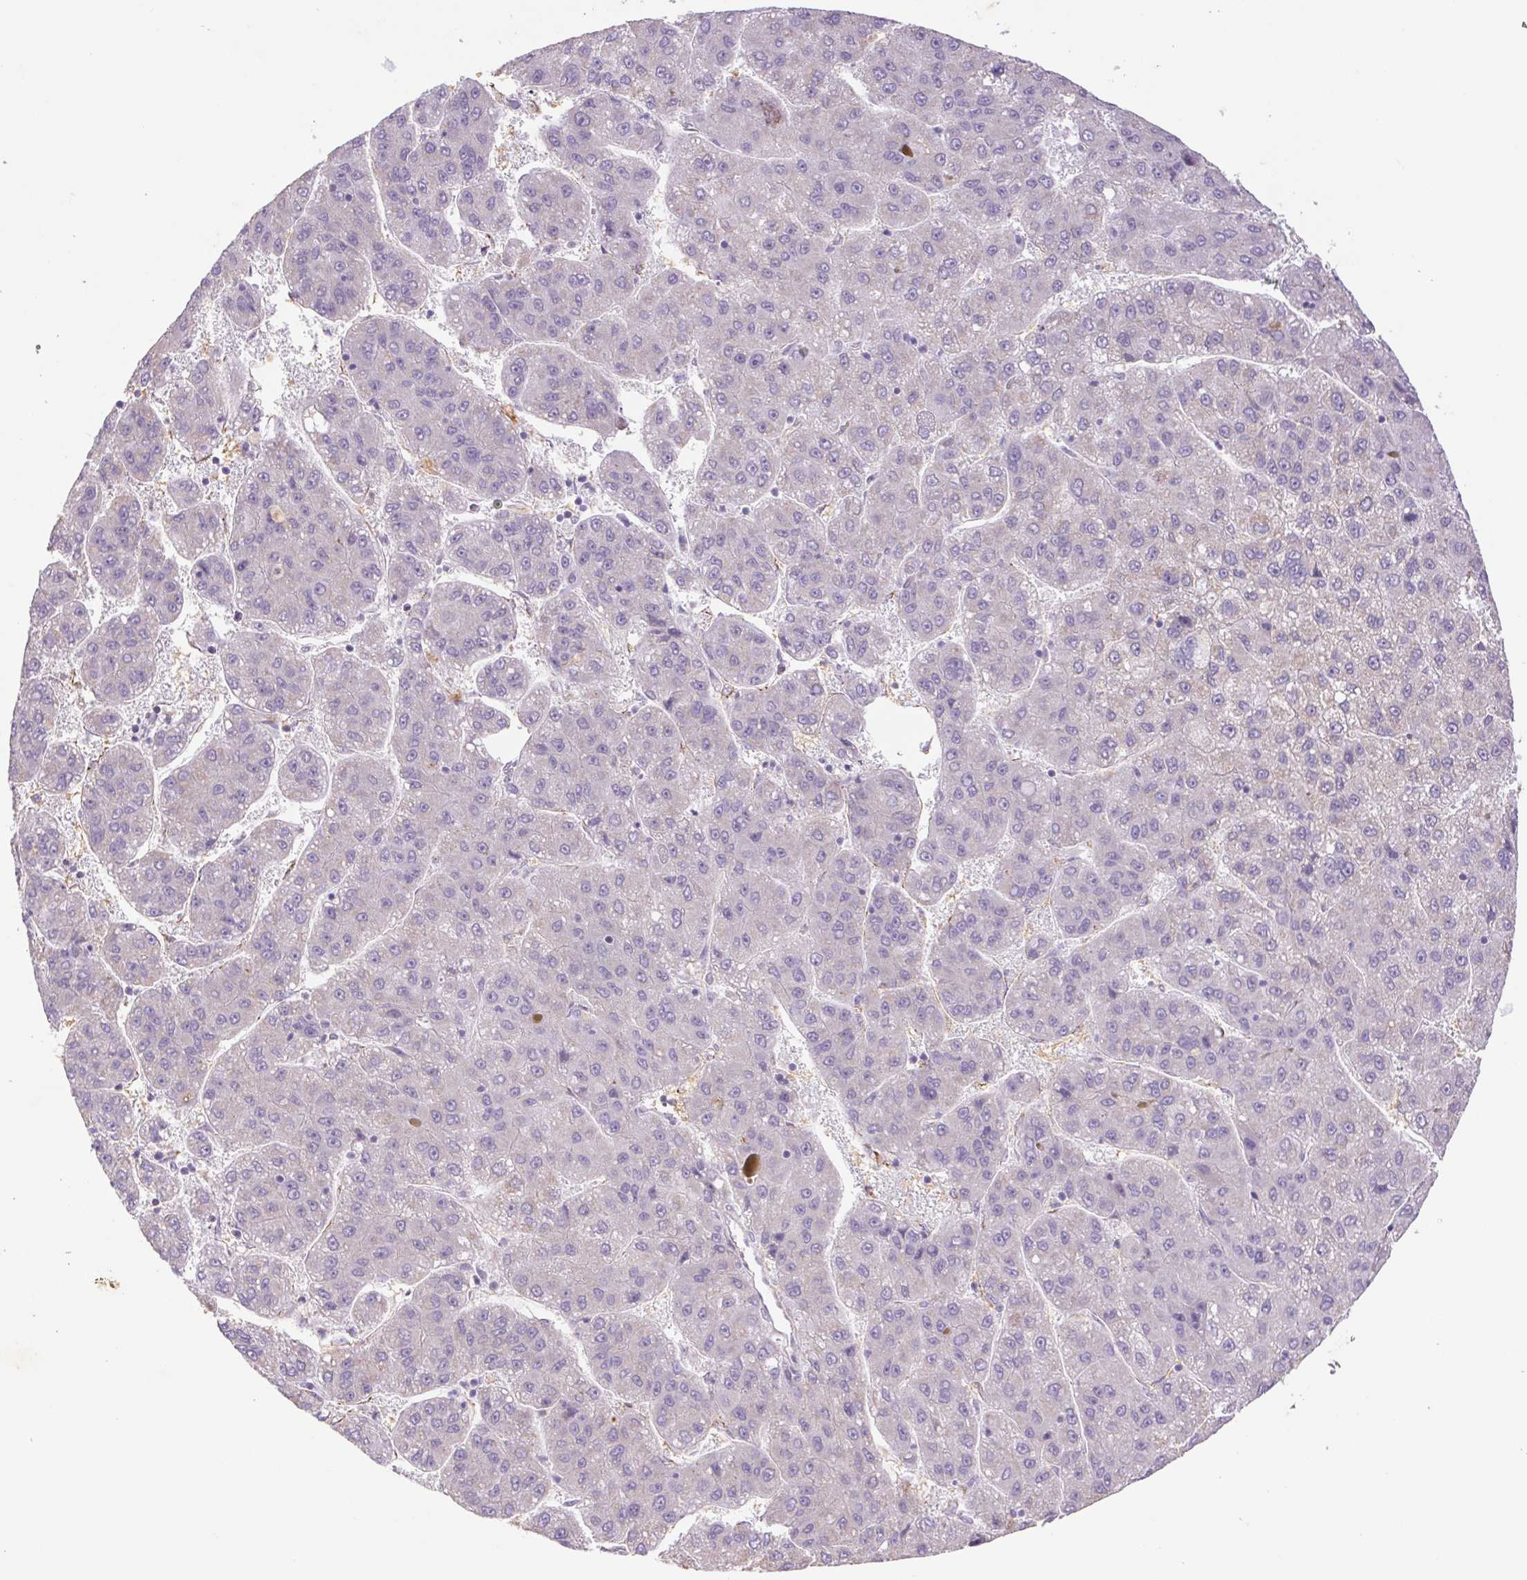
{"staining": {"intensity": "negative", "quantity": "none", "location": "none"}, "tissue": "liver cancer", "cell_type": "Tumor cells", "image_type": "cancer", "snomed": [{"axis": "morphology", "description": "Carcinoma, Hepatocellular, NOS"}, {"axis": "topography", "description": "Liver"}], "caption": "Tumor cells show no significant staining in liver hepatocellular carcinoma. (DAB immunohistochemistry (IHC), high magnification).", "gene": "IGFL3", "patient": {"sex": "female", "age": 82}}